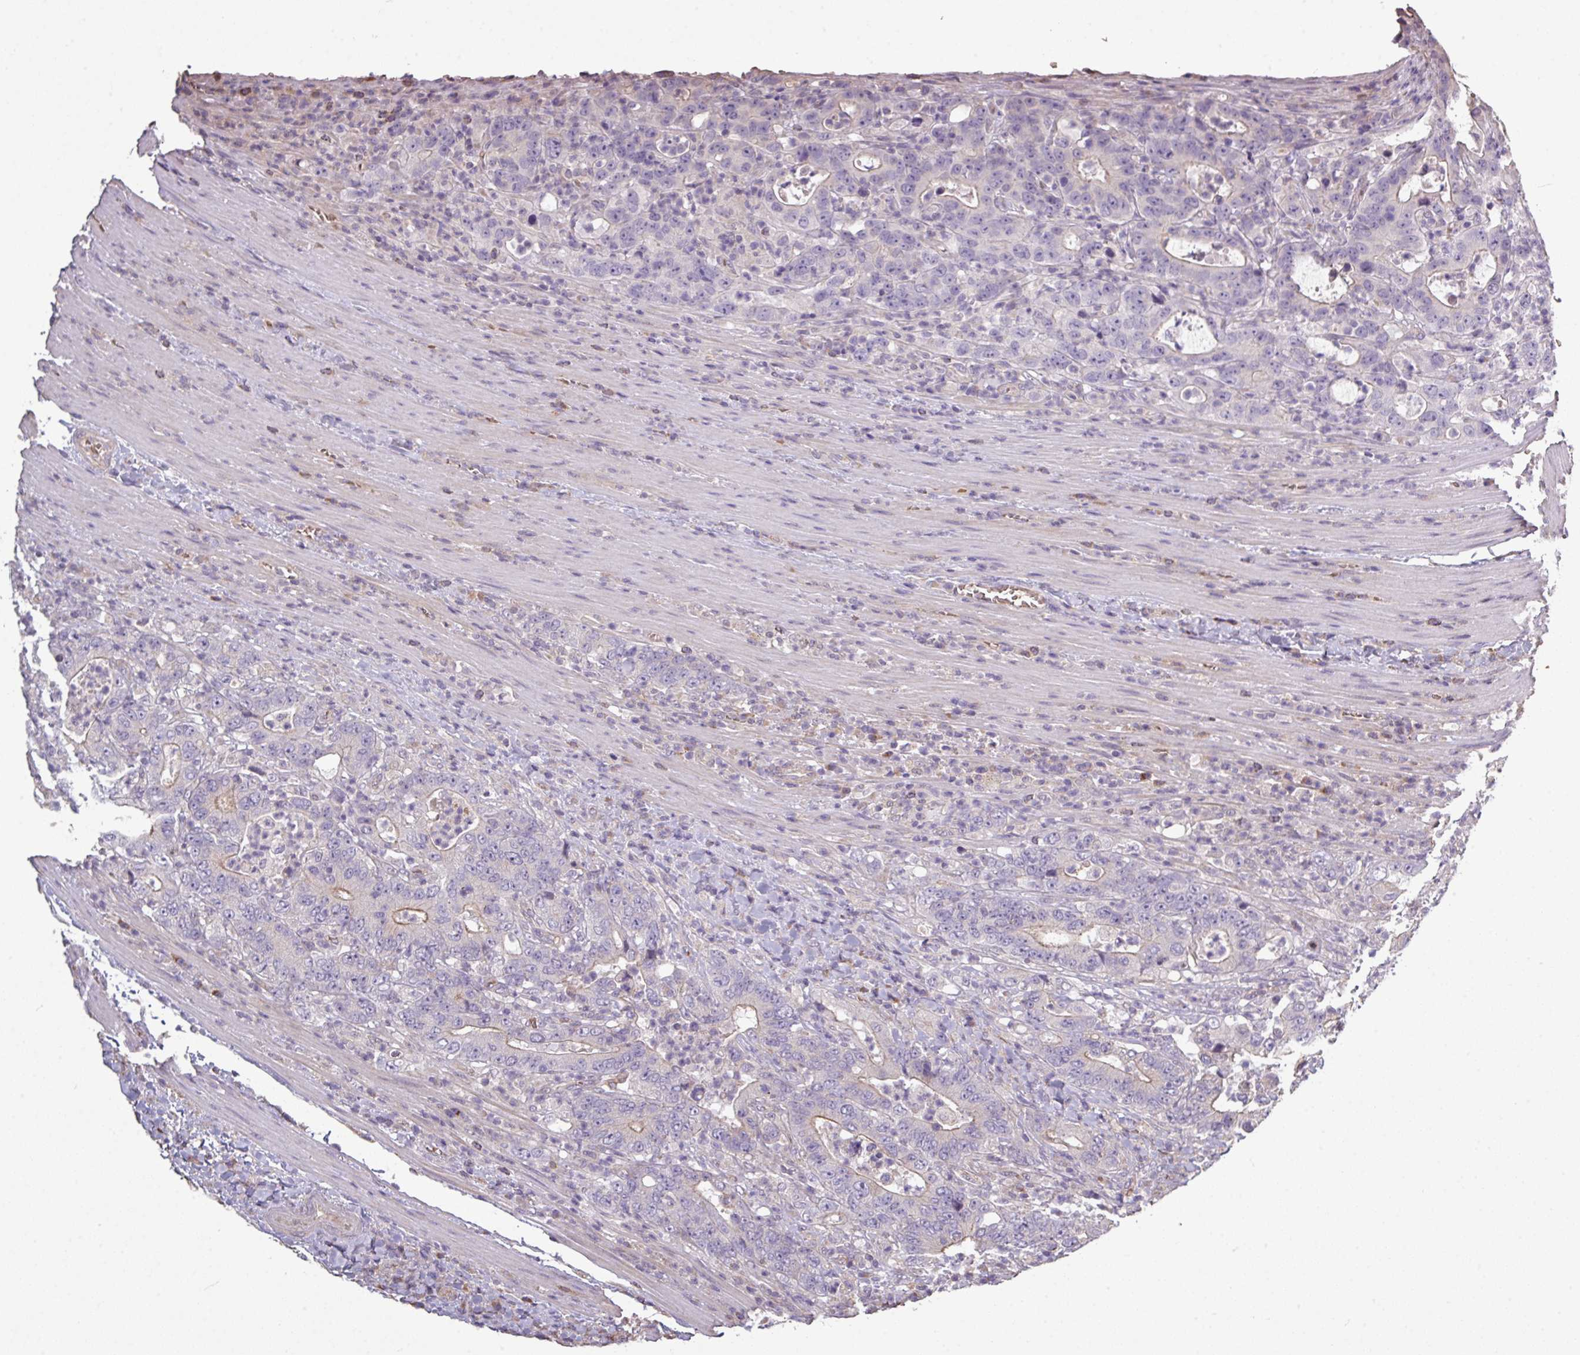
{"staining": {"intensity": "negative", "quantity": "none", "location": "none"}, "tissue": "colorectal cancer", "cell_type": "Tumor cells", "image_type": "cancer", "snomed": [{"axis": "morphology", "description": "Adenocarcinoma, NOS"}, {"axis": "topography", "description": "Colon"}], "caption": "High magnification brightfield microscopy of colorectal cancer stained with DAB (3,3'-diaminobenzidine) (brown) and counterstained with hematoxylin (blue): tumor cells show no significant positivity.", "gene": "NHSL2", "patient": {"sex": "female", "age": 75}}